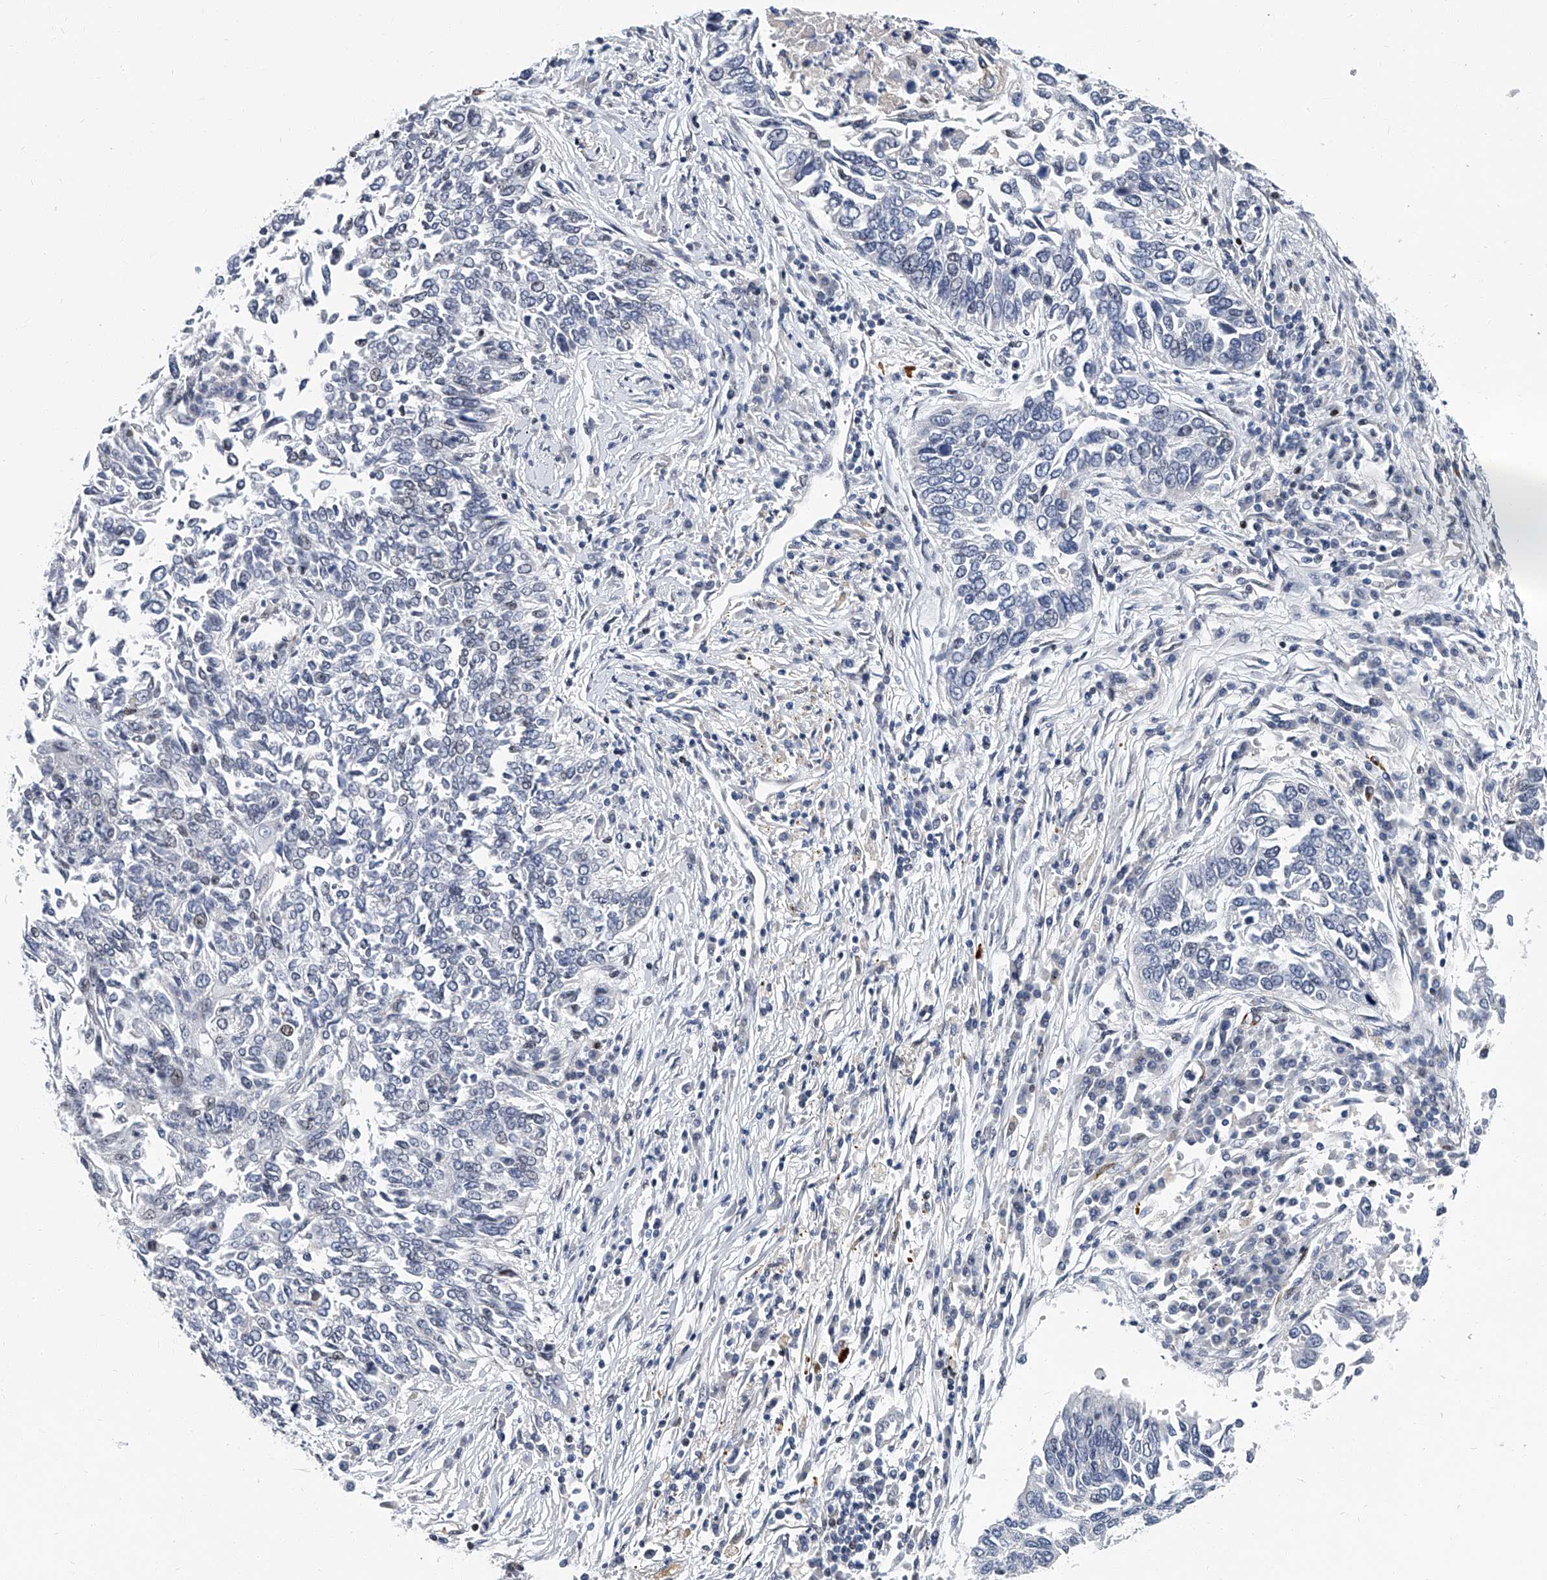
{"staining": {"intensity": "negative", "quantity": "none", "location": "none"}, "tissue": "lung cancer", "cell_type": "Tumor cells", "image_type": "cancer", "snomed": [{"axis": "morphology", "description": "Normal tissue, NOS"}, {"axis": "morphology", "description": "Squamous cell carcinoma, NOS"}, {"axis": "topography", "description": "Cartilage tissue"}, {"axis": "topography", "description": "Bronchus"}, {"axis": "topography", "description": "Lung"}, {"axis": "topography", "description": "Peripheral nerve tissue"}], "caption": "Tumor cells are negative for brown protein staining in lung squamous cell carcinoma.", "gene": "KIRREL1", "patient": {"sex": "female", "age": 49}}